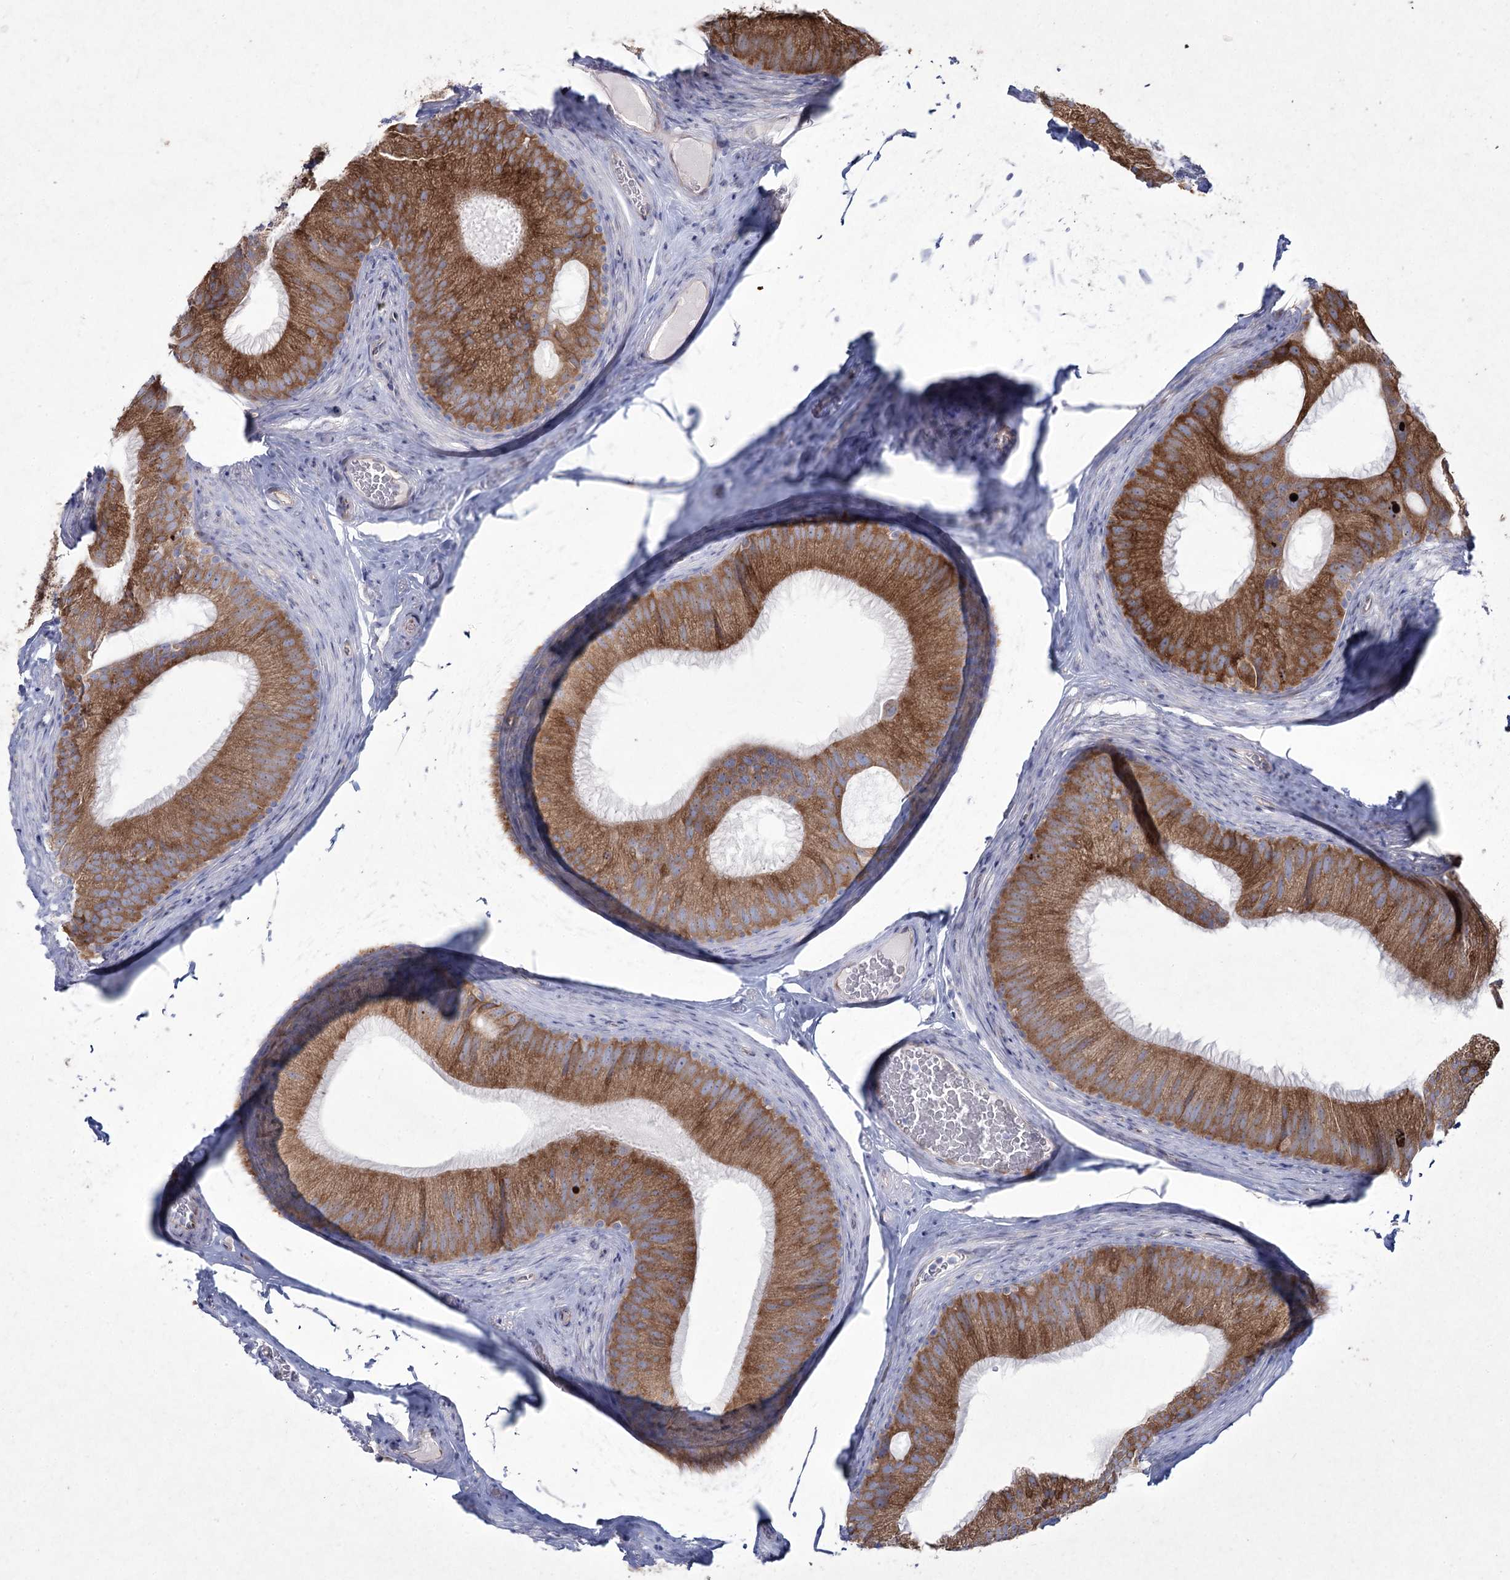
{"staining": {"intensity": "moderate", "quantity": ">75%", "location": "cytoplasmic/membranous"}, "tissue": "epididymis", "cell_type": "Glandular cells", "image_type": "normal", "snomed": [{"axis": "morphology", "description": "Normal tissue, NOS"}, {"axis": "topography", "description": "Epididymis"}], "caption": "Glandular cells exhibit moderate cytoplasmic/membranous staining in approximately >75% of cells in unremarkable epididymis.", "gene": "NIPAL4", "patient": {"sex": "male", "age": 34}}